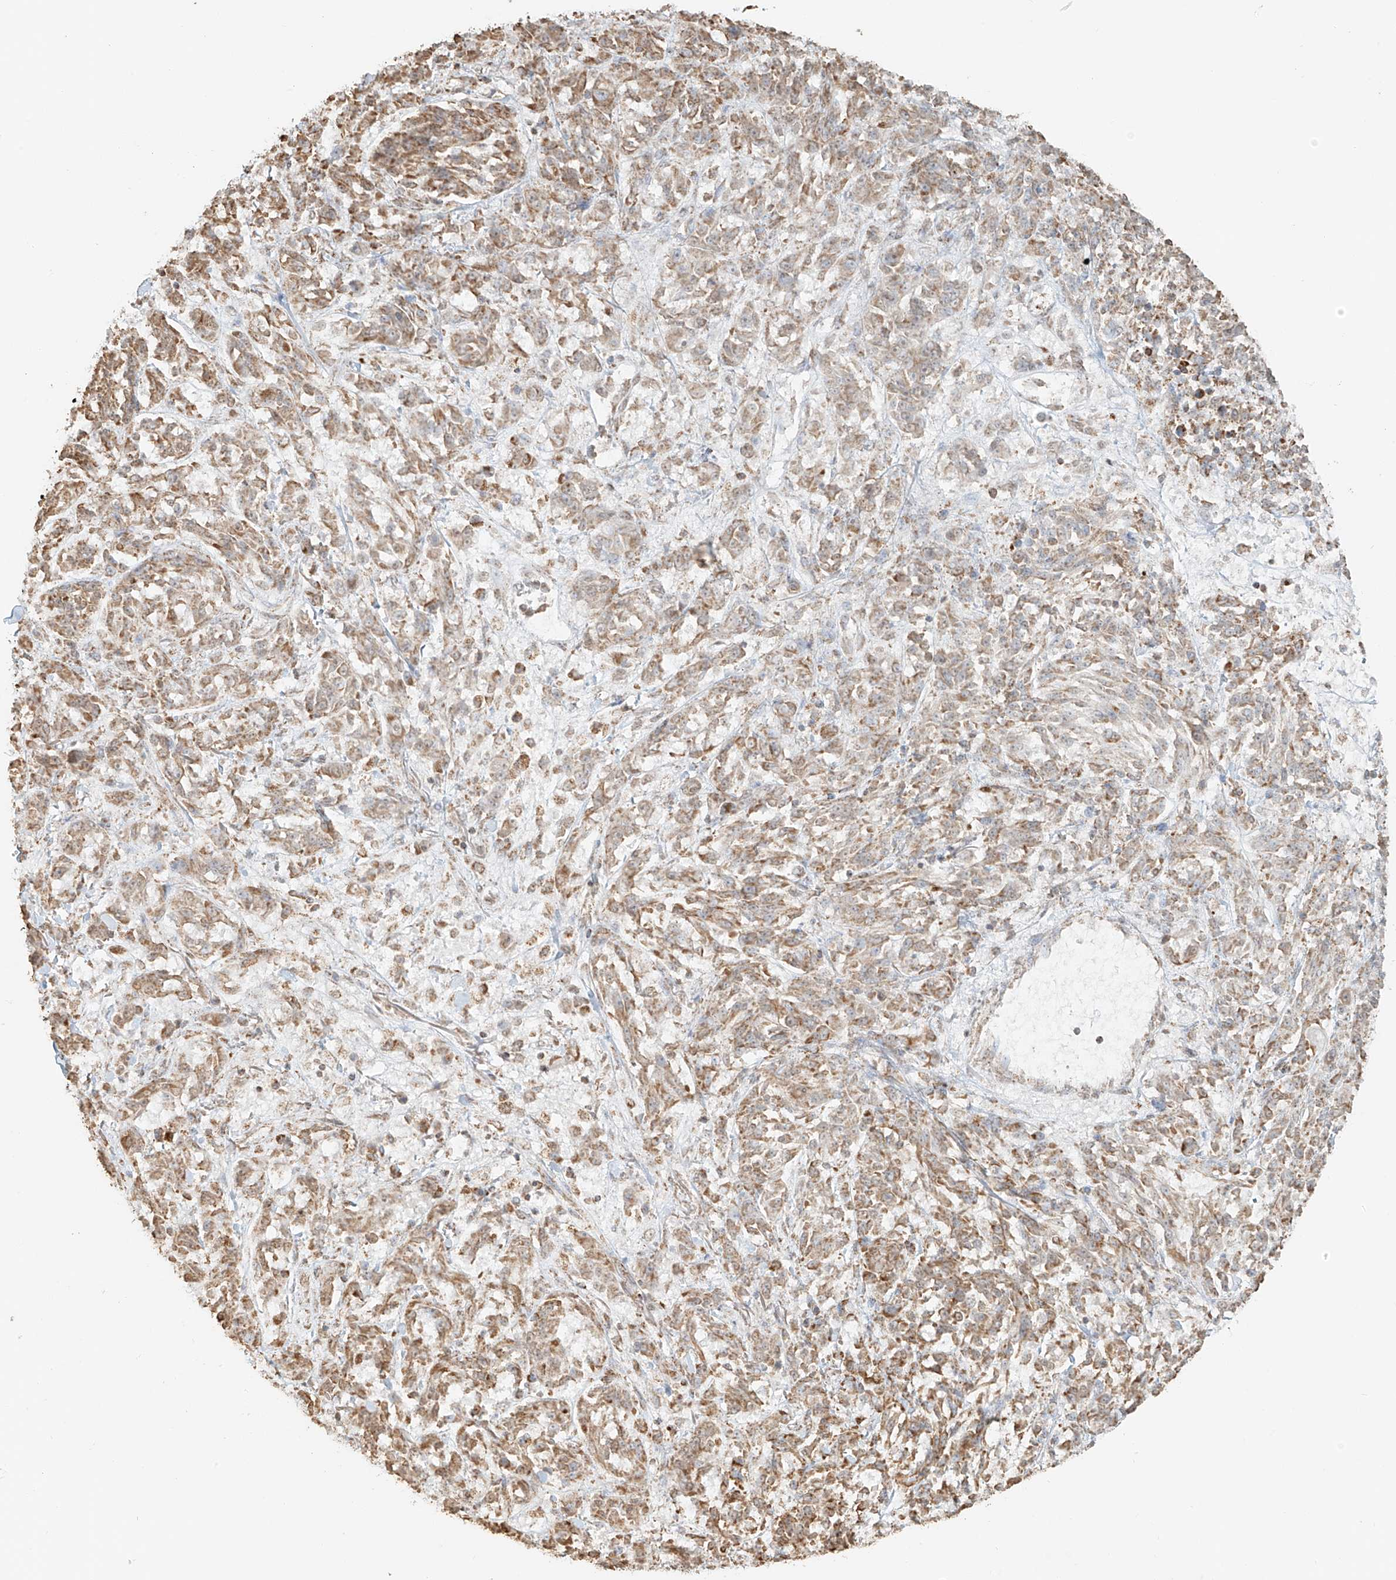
{"staining": {"intensity": "moderate", "quantity": ">75%", "location": "cytoplasmic/membranous"}, "tissue": "melanoma", "cell_type": "Tumor cells", "image_type": "cancer", "snomed": [{"axis": "morphology", "description": "Malignant melanoma, NOS"}, {"axis": "topography", "description": "Skin"}], "caption": "Malignant melanoma stained with immunohistochemistry displays moderate cytoplasmic/membranous expression in approximately >75% of tumor cells.", "gene": "MIPEP", "patient": {"sex": "male", "age": 53}}